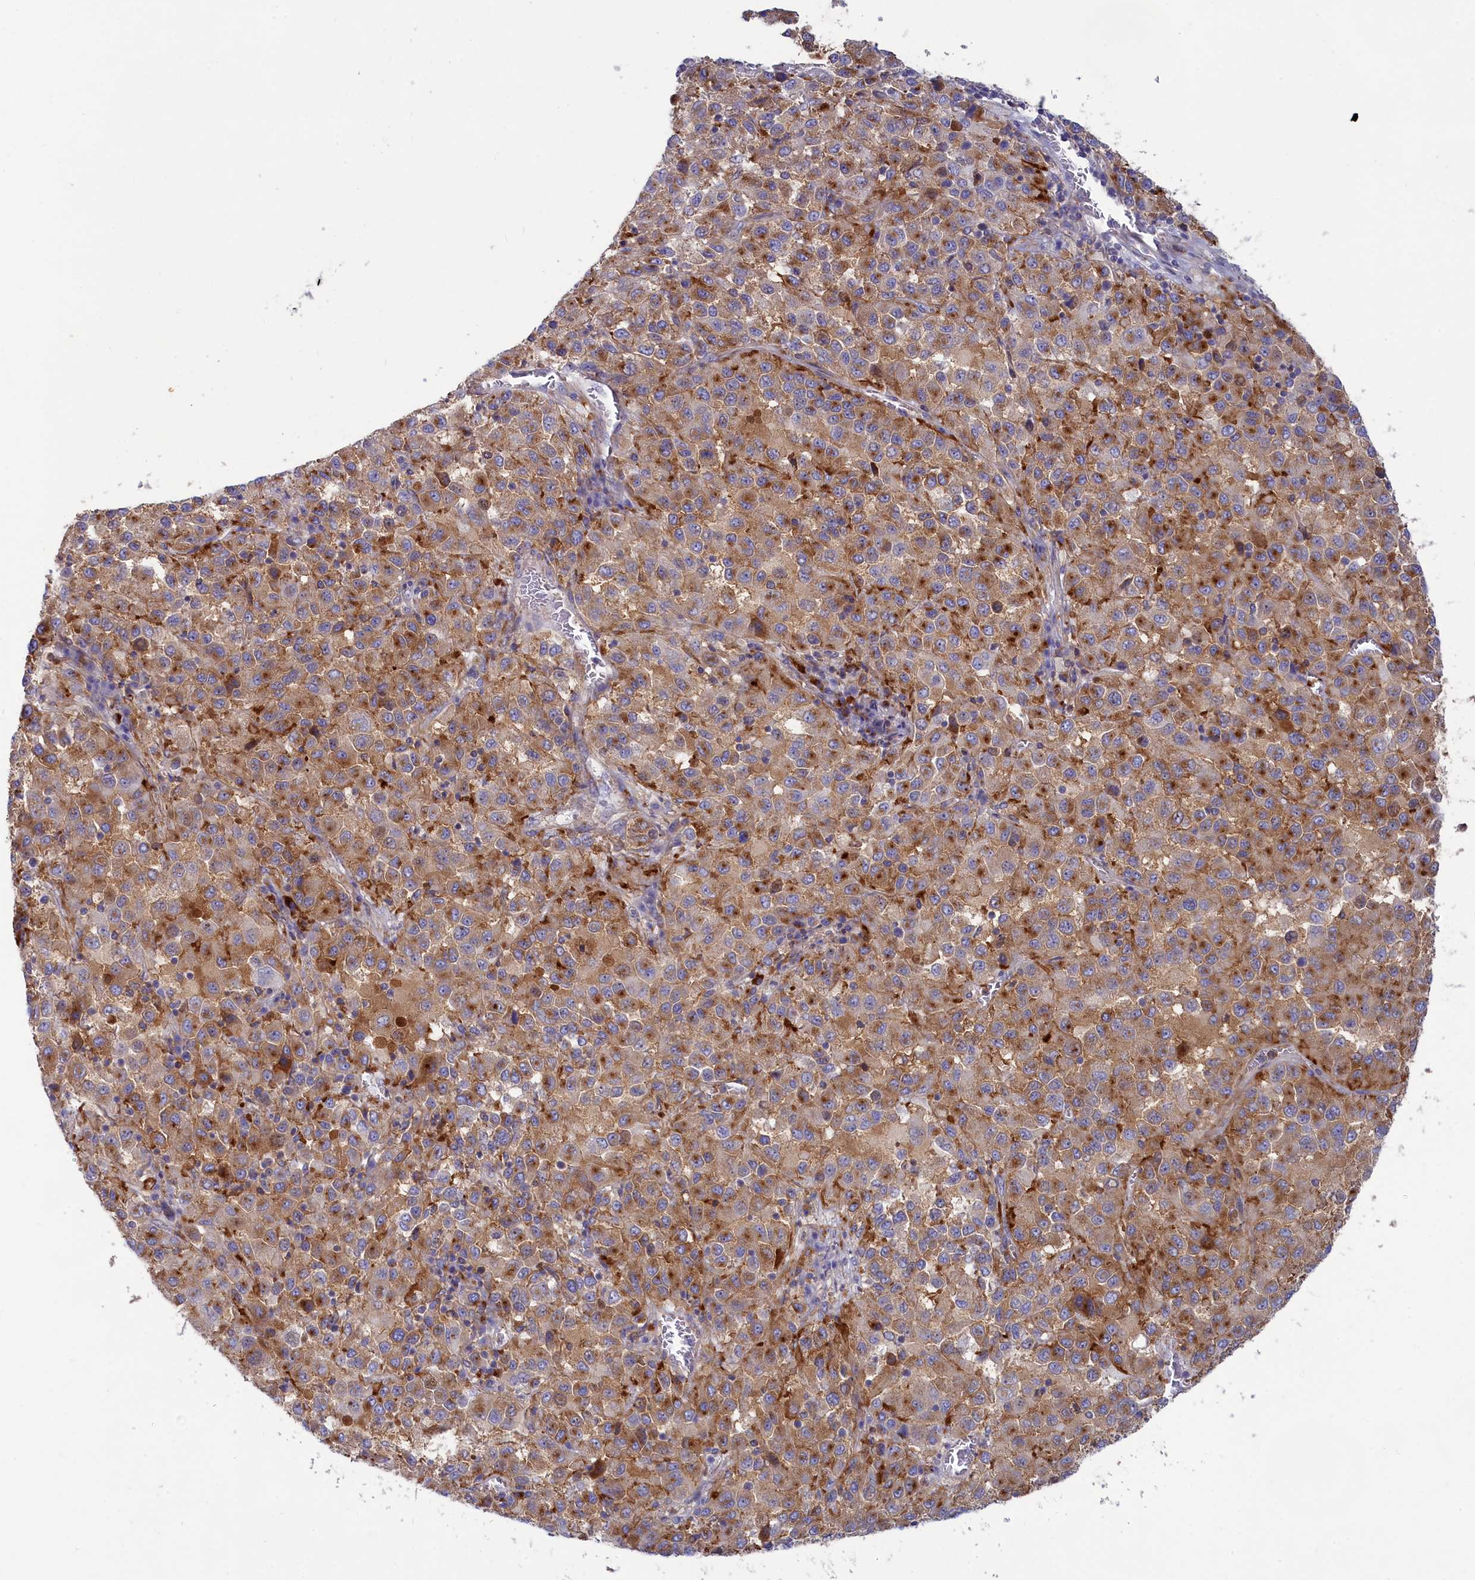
{"staining": {"intensity": "moderate", "quantity": ">75%", "location": "cytoplasmic/membranous"}, "tissue": "melanoma", "cell_type": "Tumor cells", "image_type": "cancer", "snomed": [{"axis": "morphology", "description": "Malignant melanoma, Metastatic site"}, {"axis": "topography", "description": "Lung"}], "caption": "DAB (3,3'-diaminobenzidine) immunohistochemical staining of human melanoma displays moderate cytoplasmic/membranous protein staining in about >75% of tumor cells. Nuclei are stained in blue.", "gene": "SCAMP4", "patient": {"sex": "male", "age": 64}}